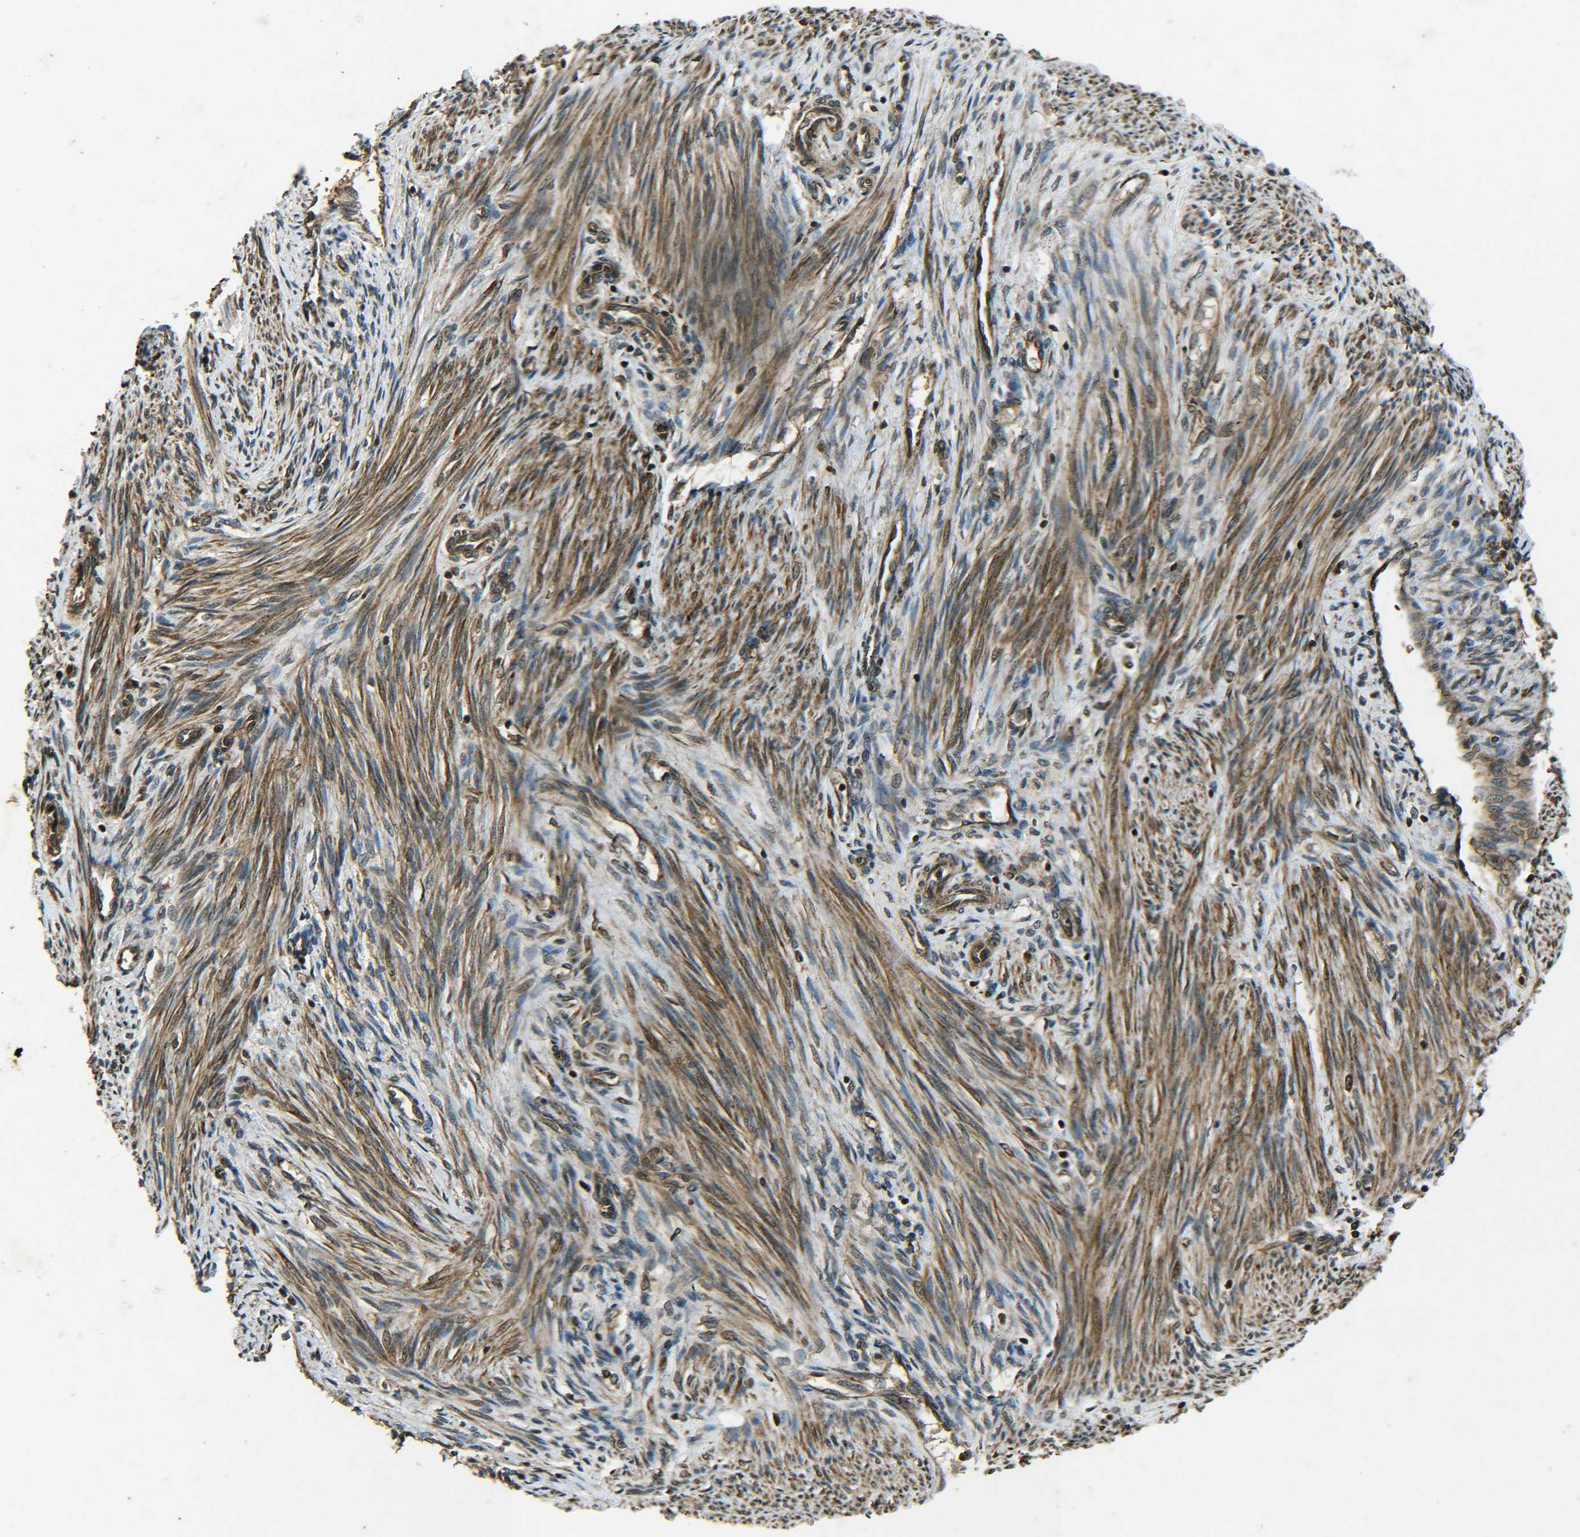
{"staining": {"intensity": "weak", "quantity": "25%-75%", "location": "cytoplasmic/membranous"}, "tissue": "endometrium", "cell_type": "Cells in endometrial stroma", "image_type": "normal", "snomed": [{"axis": "morphology", "description": "Normal tissue, NOS"}, {"axis": "topography", "description": "Endometrium"}], "caption": "About 25%-75% of cells in endometrial stroma in normal endometrium display weak cytoplasmic/membranous protein staining as visualized by brown immunohistochemical staining.", "gene": "PLK2", "patient": {"sex": "female", "age": 42}}